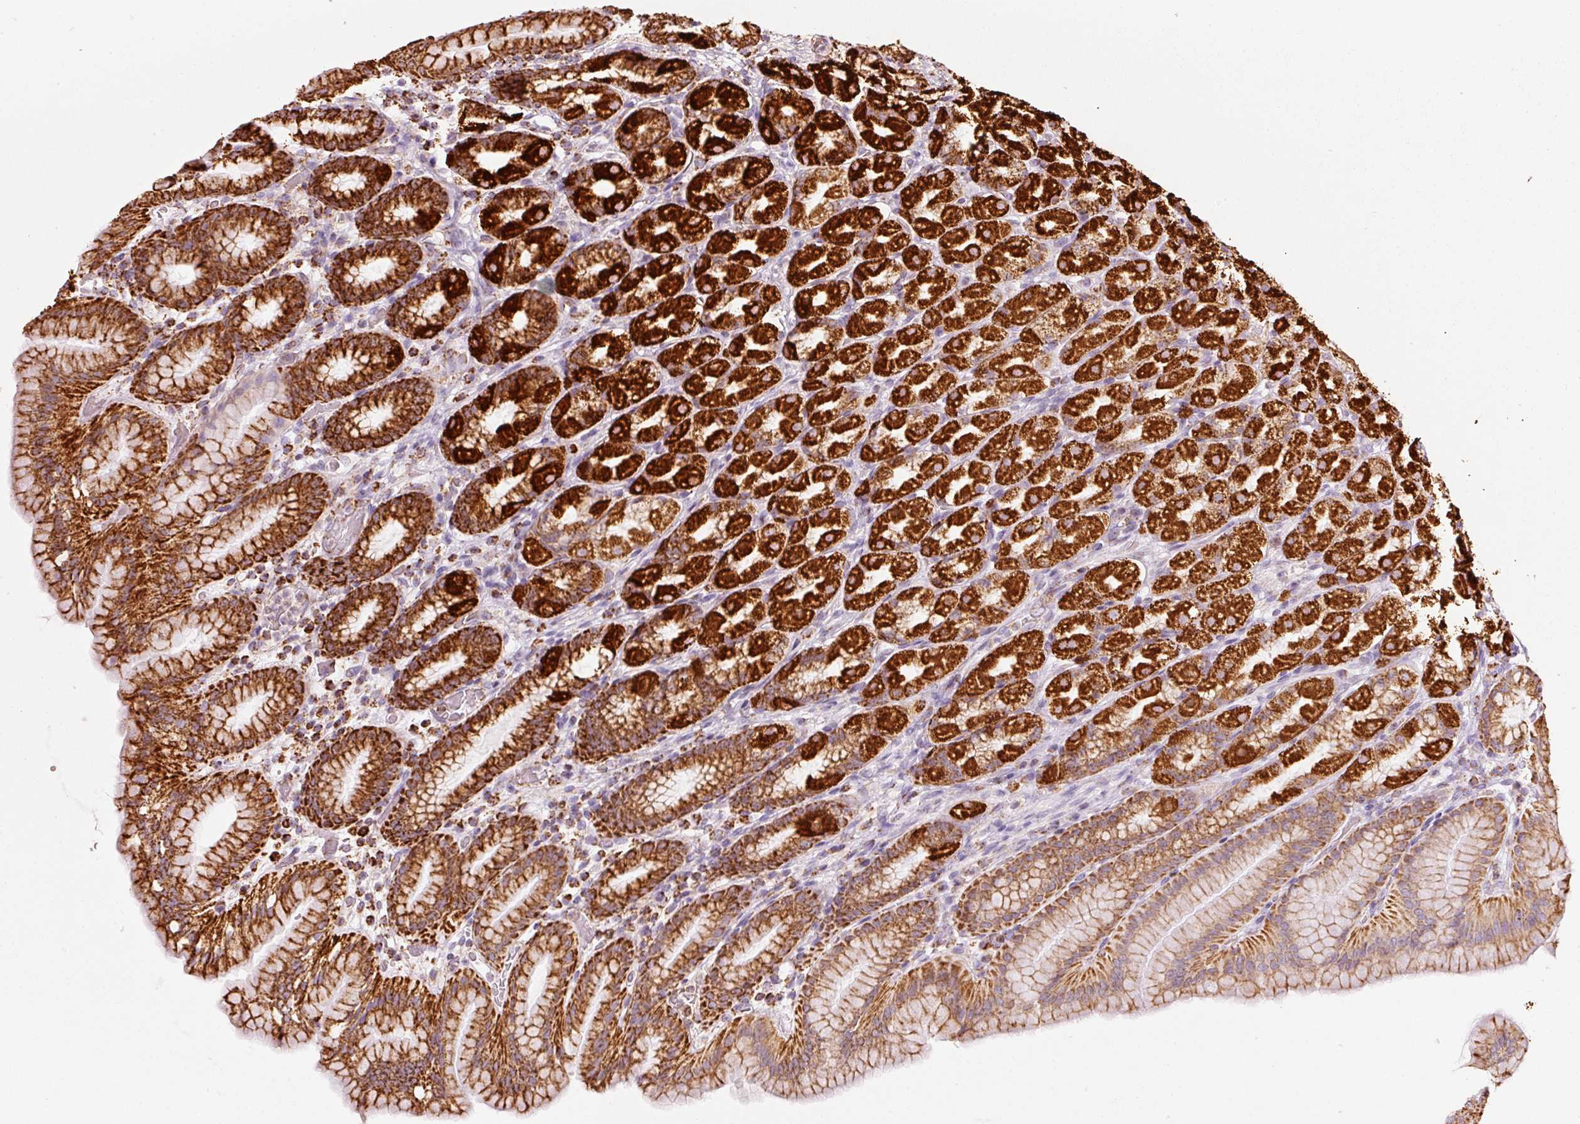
{"staining": {"intensity": "strong", "quantity": ">75%", "location": "cytoplasmic/membranous"}, "tissue": "stomach", "cell_type": "Glandular cells", "image_type": "normal", "snomed": [{"axis": "morphology", "description": "Normal tissue, NOS"}, {"axis": "topography", "description": "Stomach, upper"}, {"axis": "topography", "description": "Stomach"}], "caption": "This is an image of IHC staining of unremarkable stomach, which shows strong positivity in the cytoplasmic/membranous of glandular cells.", "gene": "MT", "patient": {"sex": "male", "age": 68}}